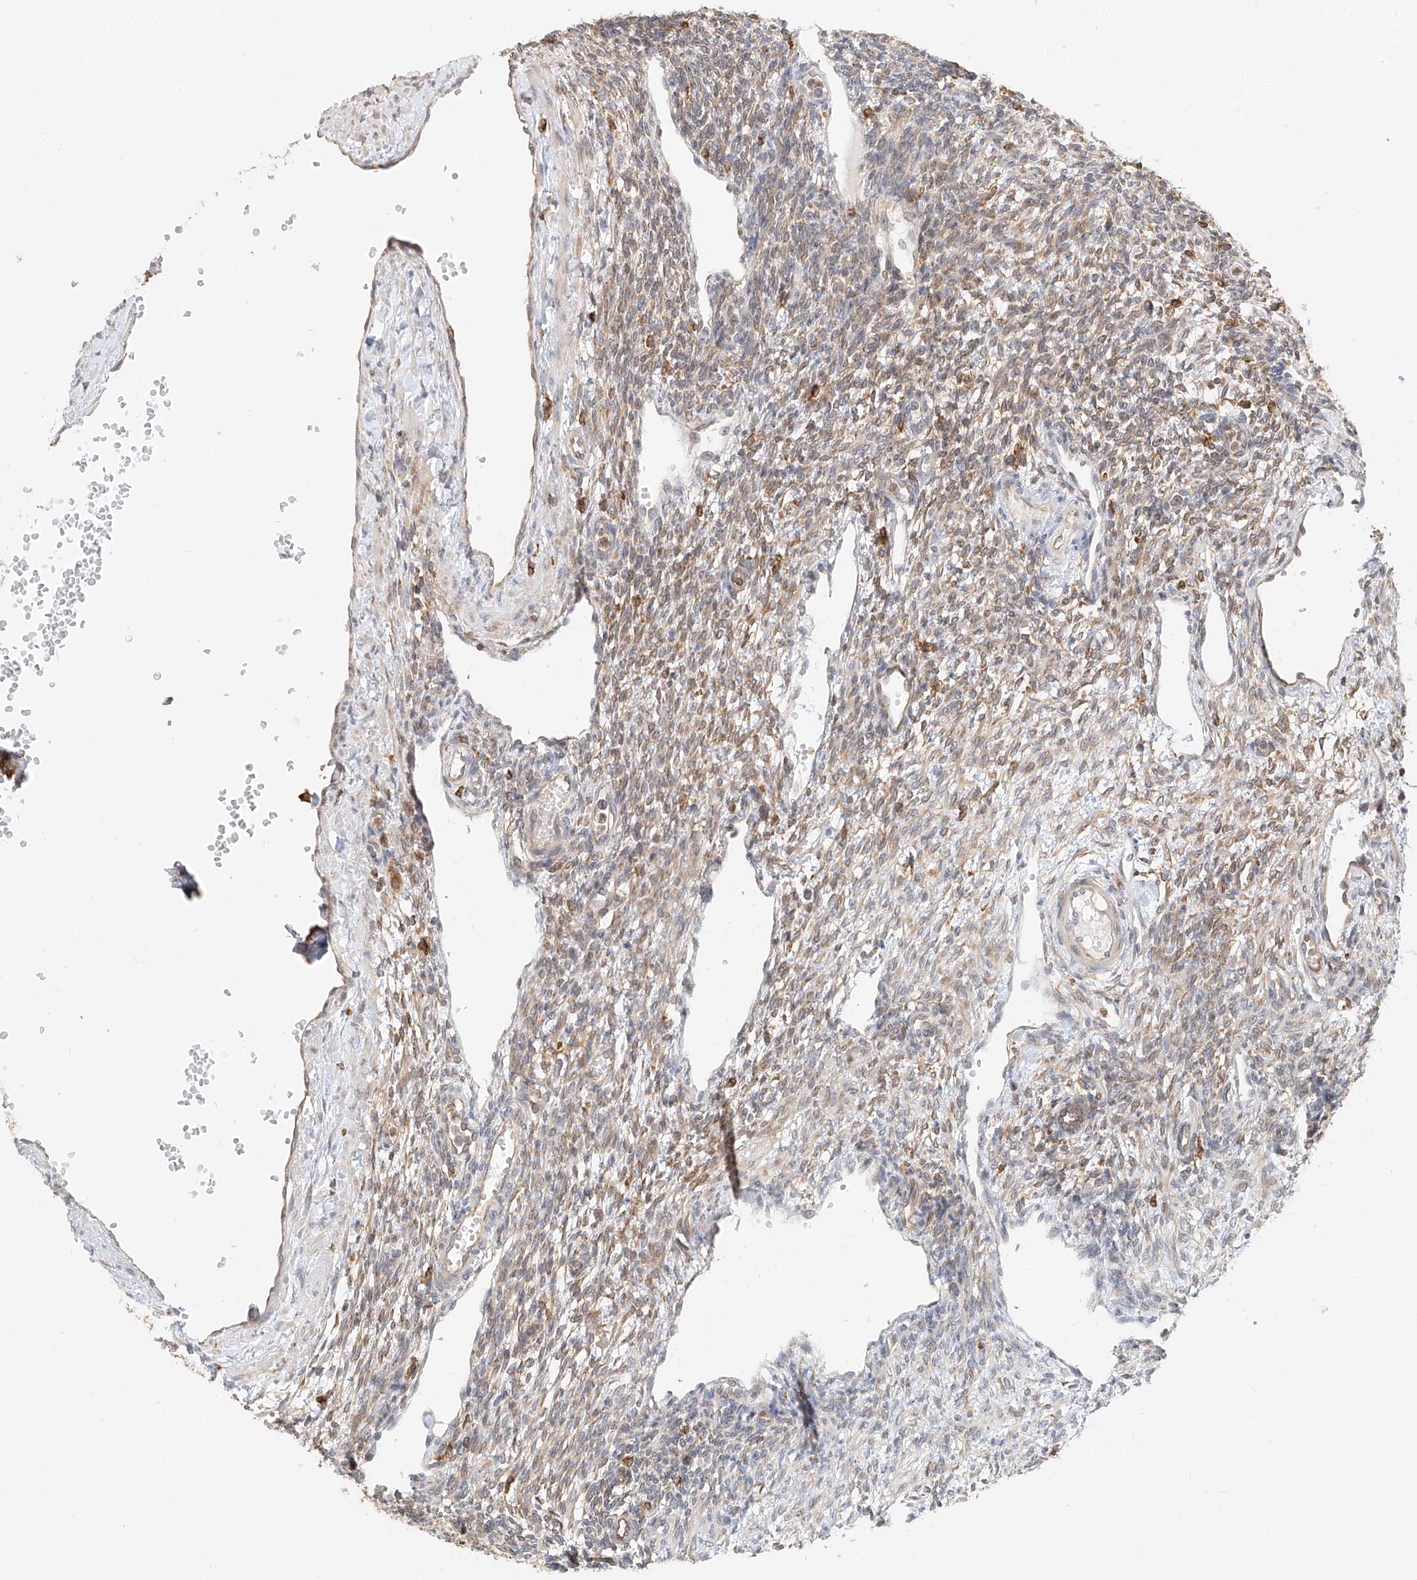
{"staining": {"intensity": "weak", "quantity": "<25%", "location": "cytoplasmic/membranous"}, "tissue": "ovary", "cell_type": "Ovarian stroma cells", "image_type": "normal", "snomed": [{"axis": "morphology", "description": "Normal tissue, NOS"}, {"axis": "morphology", "description": "Cyst, NOS"}, {"axis": "topography", "description": "Ovary"}], "caption": "The histopathology image shows no significant staining in ovarian stroma cells of ovary.", "gene": "DHRS7", "patient": {"sex": "female", "age": 33}}